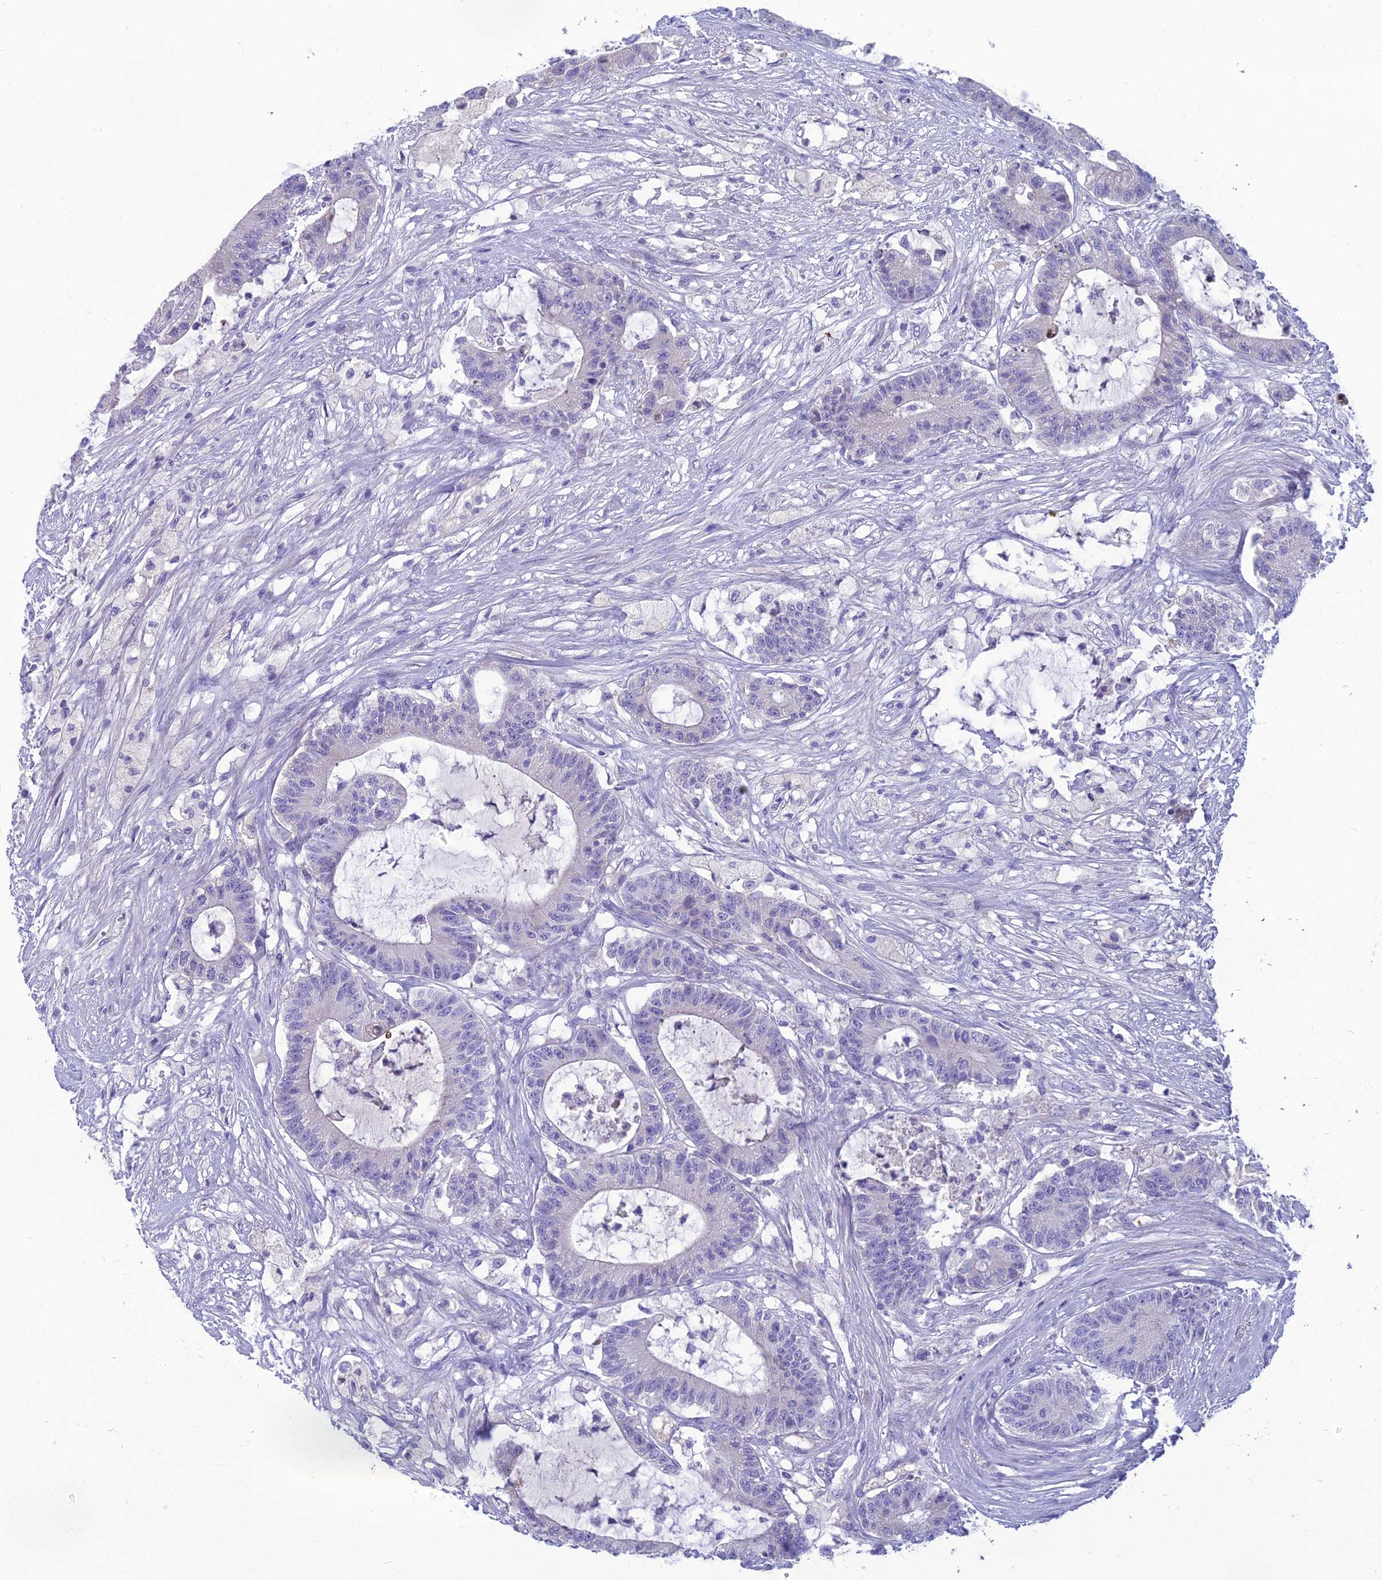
{"staining": {"intensity": "negative", "quantity": "none", "location": "none"}, "tissue": "colorectal cancer", "cell_type": "Tumor cells", "image_type": "cancer", "snomed": [{"axis": "morphology", "description": "Adenocarcinoma, NOS"}, {"axis": "topography", "description": "Colon"}], "caption": "Tumor cells are negative for protein expression in human colorectal cancer.", "gene": "SPTLC3", "patient": {"sex": "female", "age": 84}}